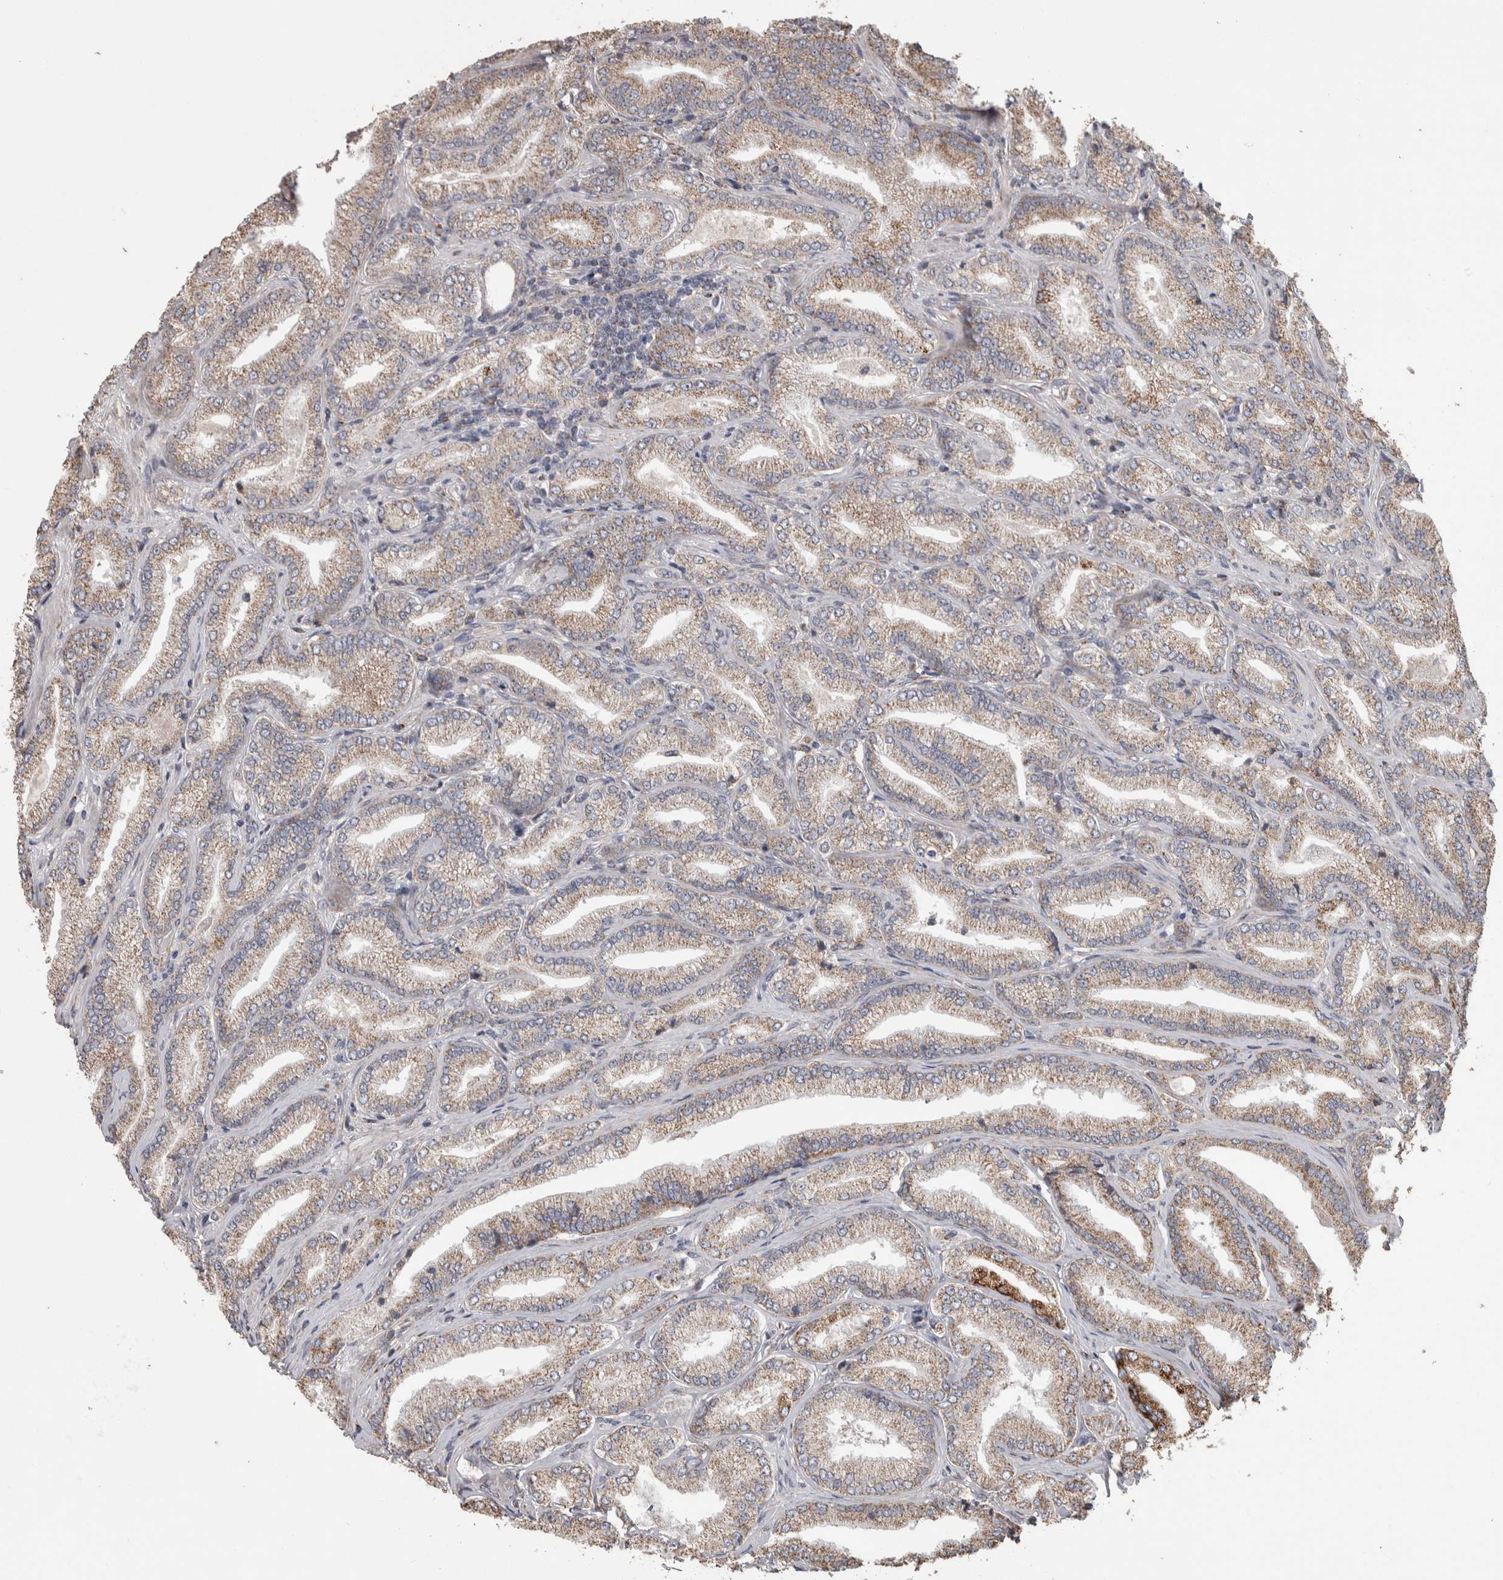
{"staining": {"intensity": "weak", "quantity": ">75%", "location": "cytoplasmic/membranous"}, "tissue": "prostate cancer", "cell_type": "Tumor cells", "image_type": "cancer", "snomed": [{"axis": "morphology", "description": "Adenocarcinoma, Low grade"}, {"axis": "topography", "description": "Prostate"}], "caption": "Protein positivity by IHC reveals weak cytoplasmic/membranous expression in about >75% of tumor cells in prostate cancer.", "gene": "SCO1", "patient": {"sex": "male", "age": 62}}